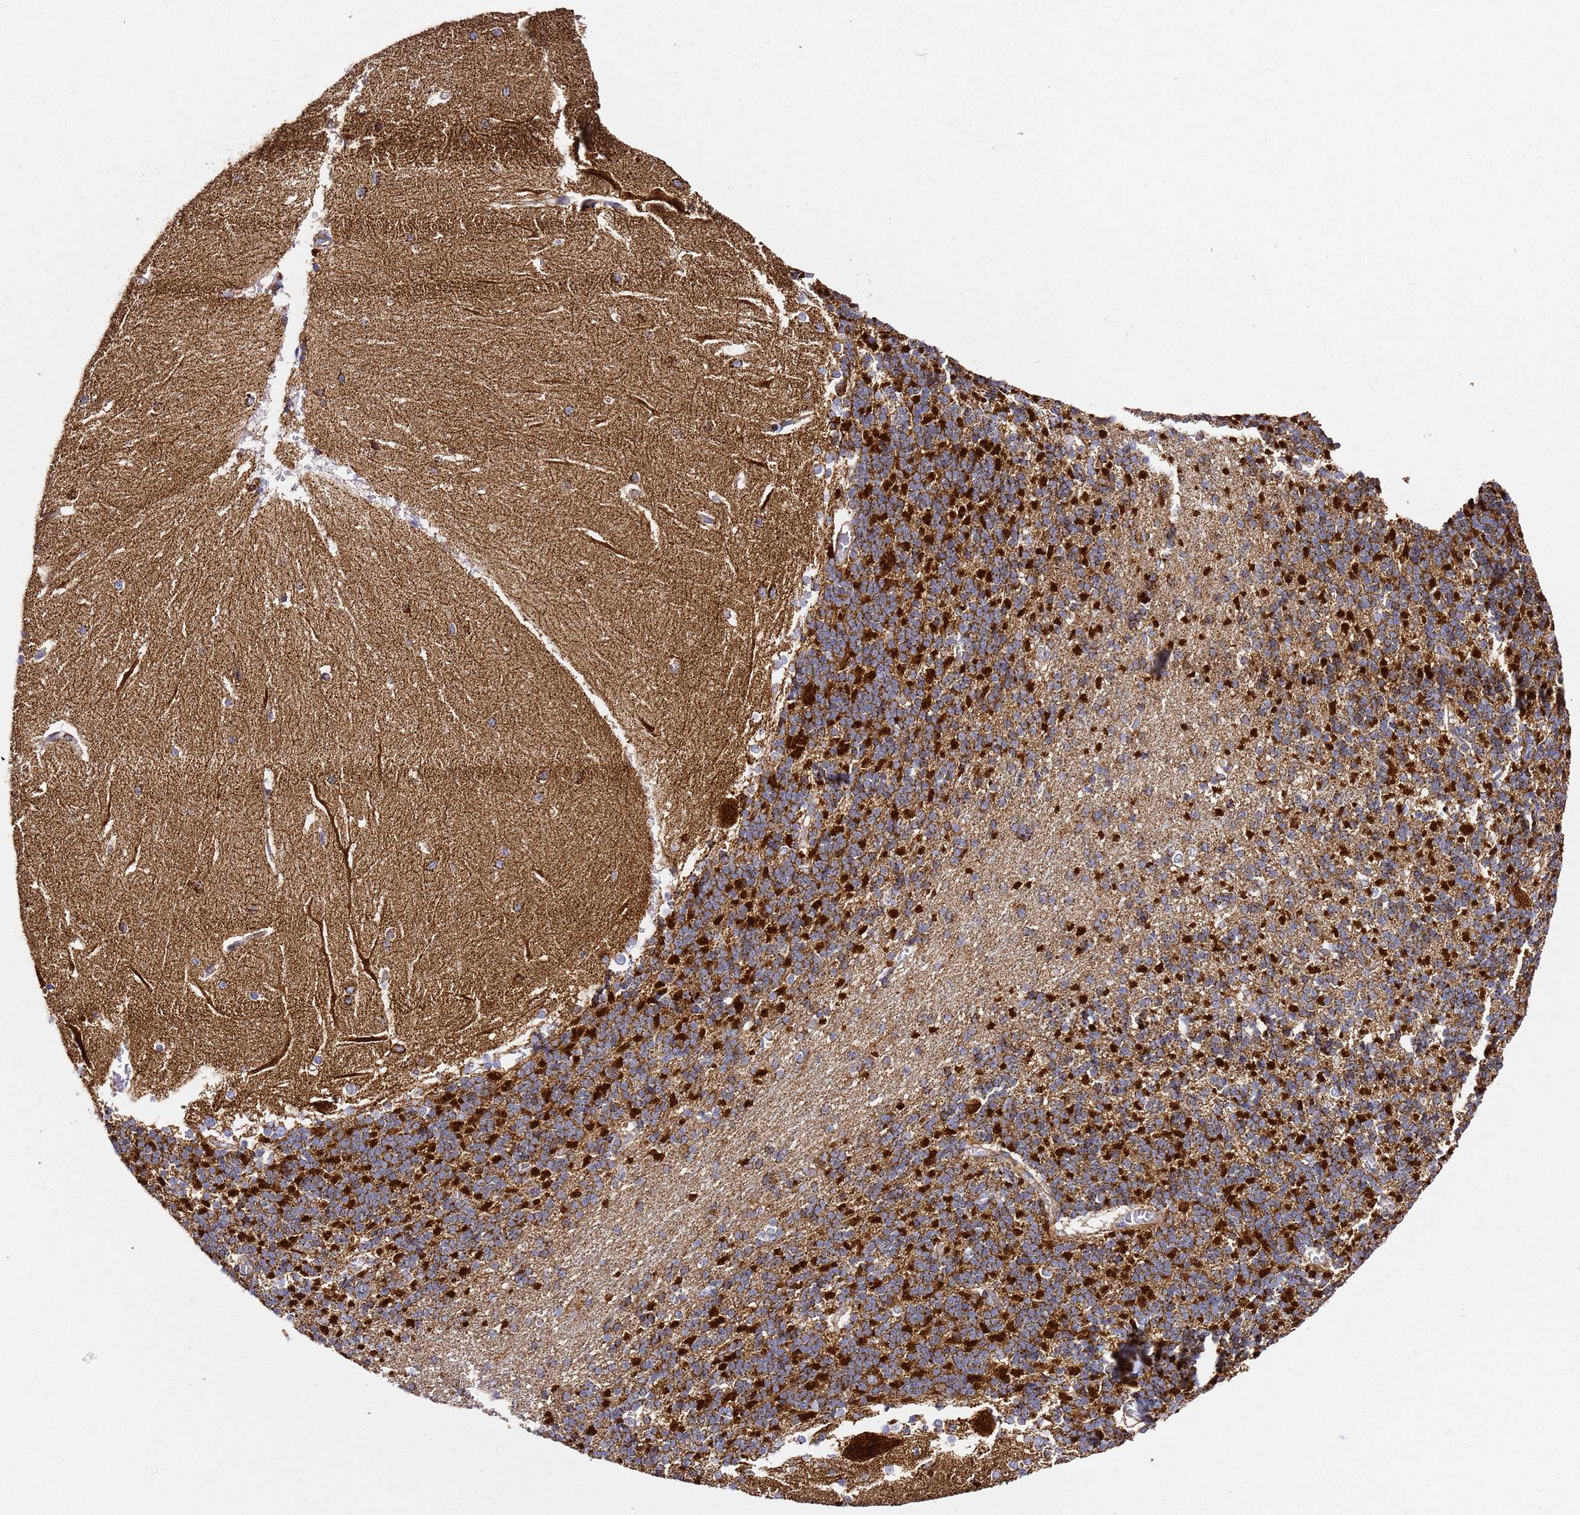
{"staining": {"intensity": "strong", "quantity": "25%-75%", "location": "cytoplasmic/membranous"}, "tissue": "cerebellum", "cell_type": "Cells in granular layer", "image_type": "normal", "snomed": [{"axis": "morphology", "description": "Normal tissue, NOS"}, {"axis": "topography", "description": "Cerebellum"}], "caption": "Human cerebellum stained for a protein (brown) displays strong cytoplasmic/membranous positive positivity in approximately 25%-75% of cells in granular layer.", "gene": "NDUFA3", "patient": {"sex": "male", "age": 37}}